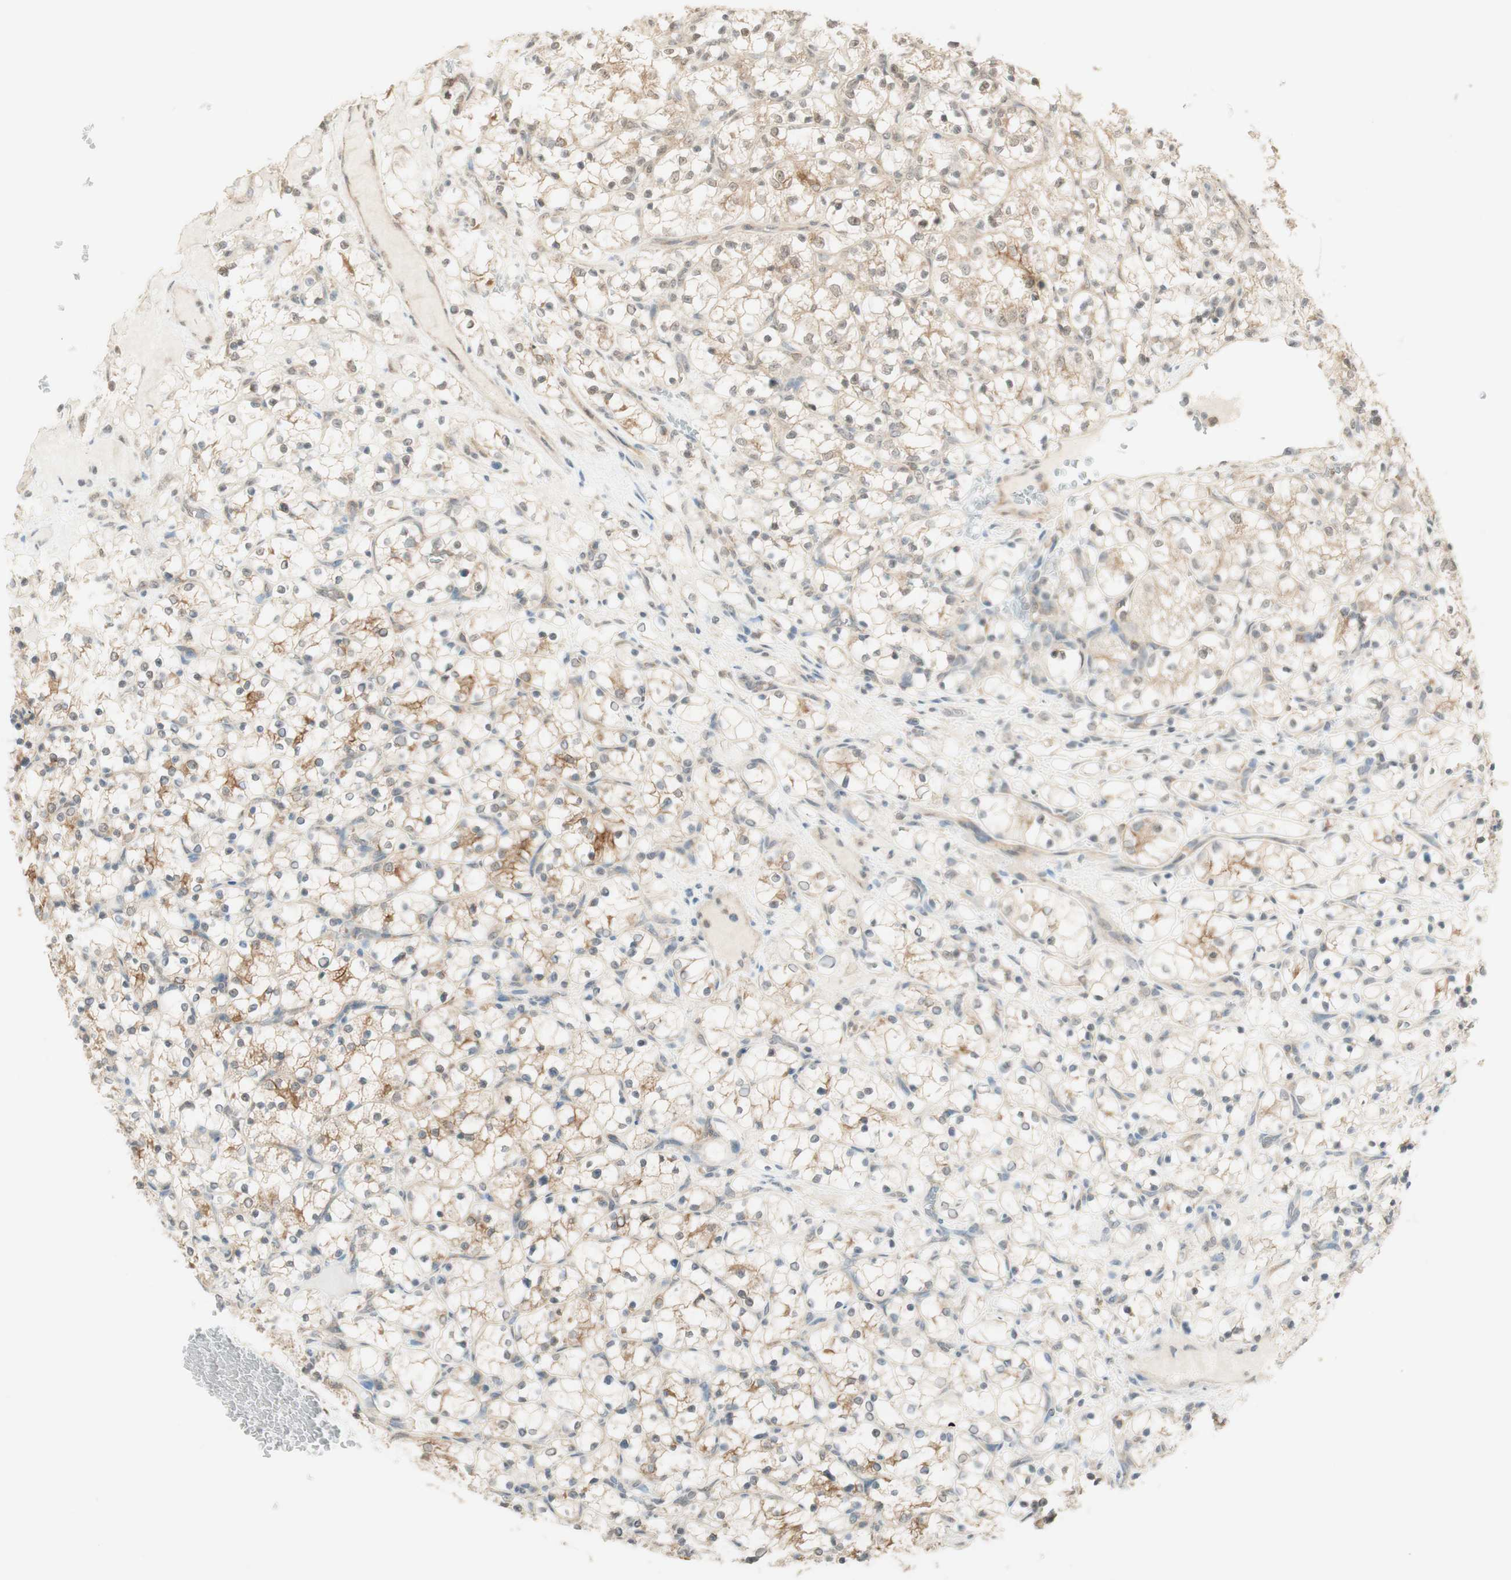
{"staining": {"intensity": "moderate", "quantity": "<25%", "location": "cytoplasmic/membranous"}, "tissue": "renal cancer", "cell_type": "Tumor cells", "image_type": "cancer", "snomed": [{"axis": "morphology", "description": "Adenocarcinoma, NOS"}, {"axis": "topography", "description": "Kidney"}], "caption": "This is a histology image of IHC staining of adenocarcinoma (renal), which shows moderate positivity in the cytoplasmic/membranous of tumor cells.", "gene": "SPINT2", "patient": {"sex": "female", "age": 69}}